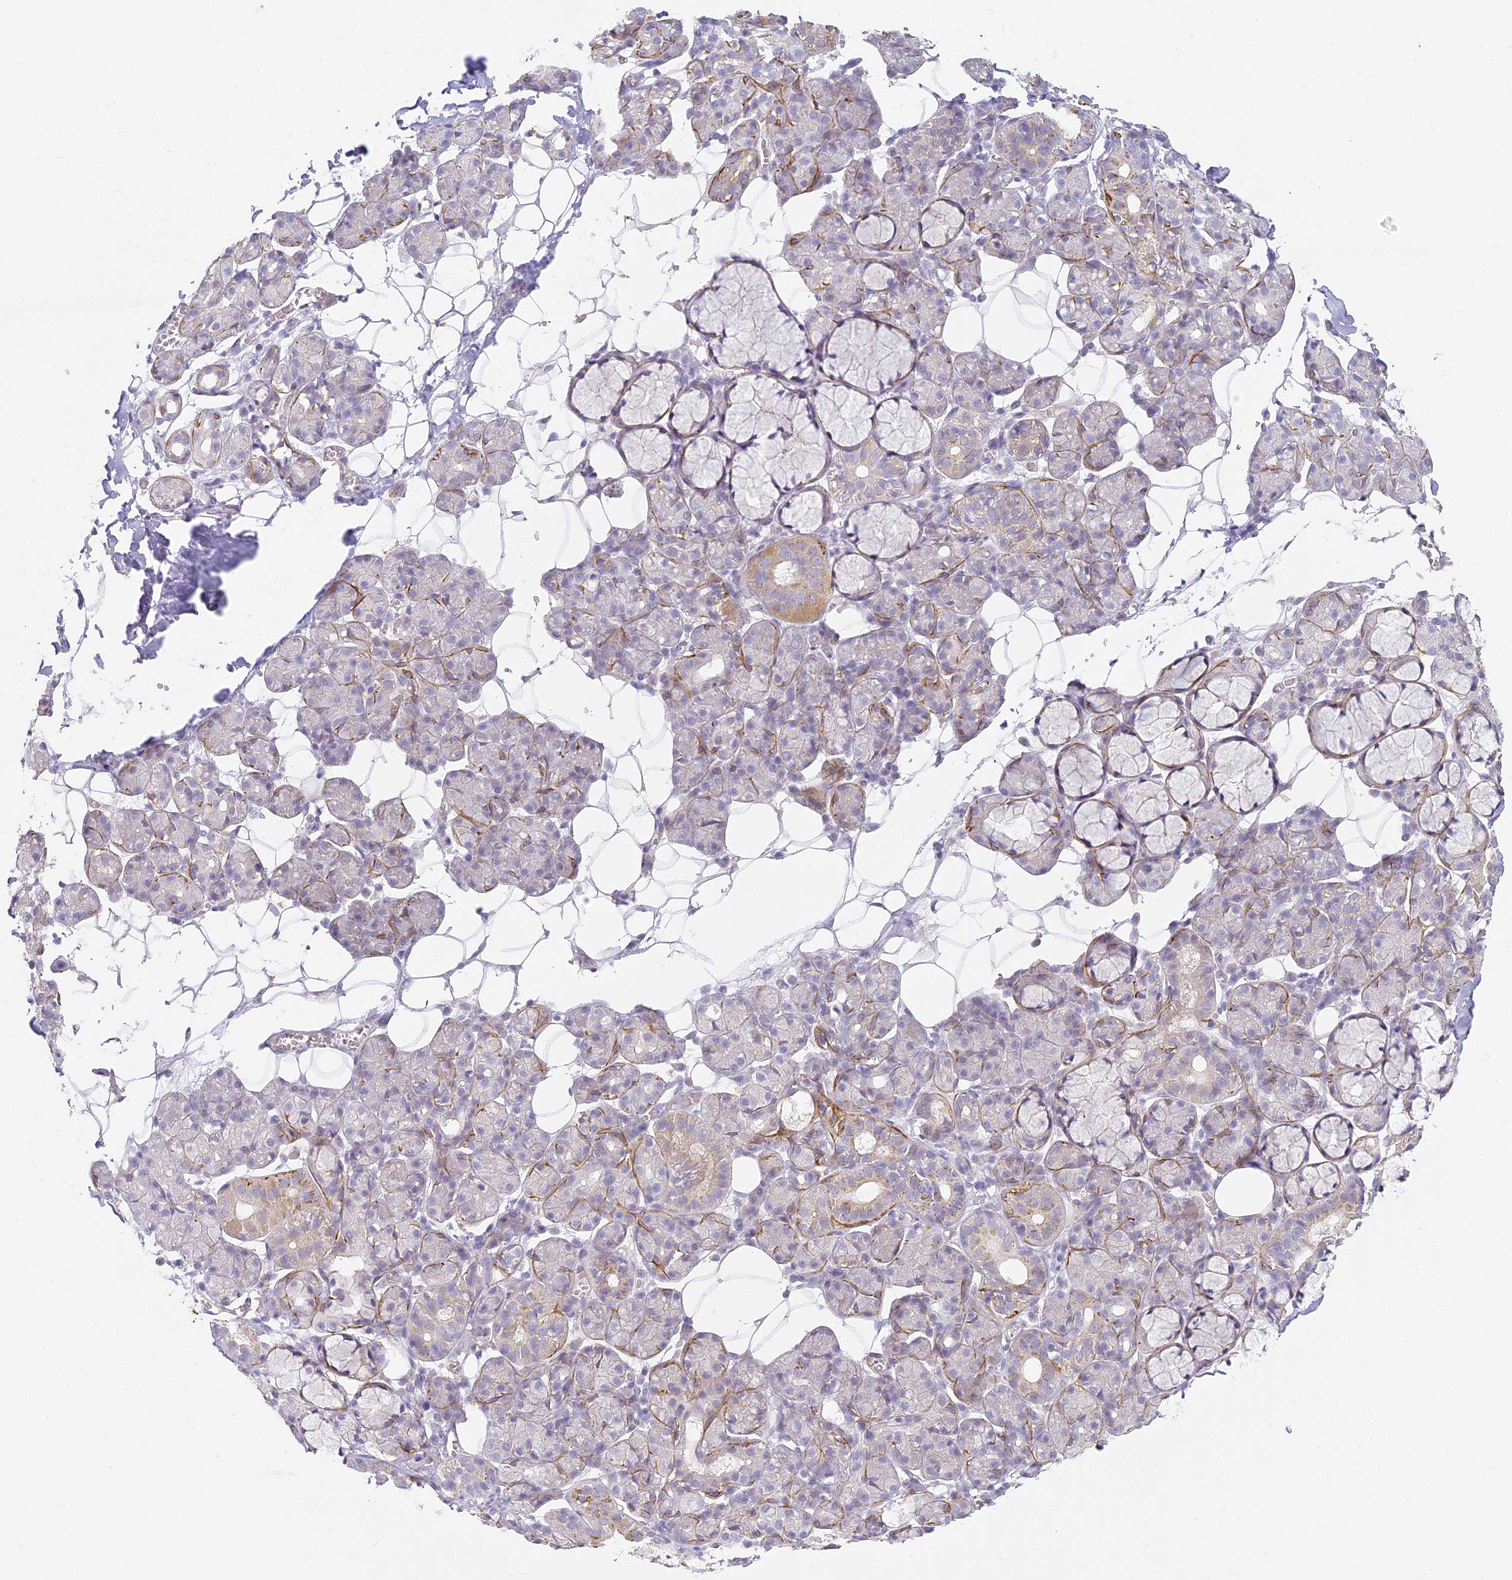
{"staining": {"intensity": "moderate", "quantity": "<25%", "location": "cytoplasmic/membranous"}, "tissue": "salivary gland", "cell_type": "Glandular cells", "image_type": "normal", "snomed": [{"axis": "morphology", "description": "Normal tissue, NOS"}, {"axis": "topography", "description": "Salivary gland"}], "caption": "Immunohistochemical staining of unremarkable salivary gland shows <25% levels of moderate cytoplasmic/membranous protein expression in about <25% of glandular cells.", "gene": "MED28", "patient": {"sex": "male", "age": 63}}